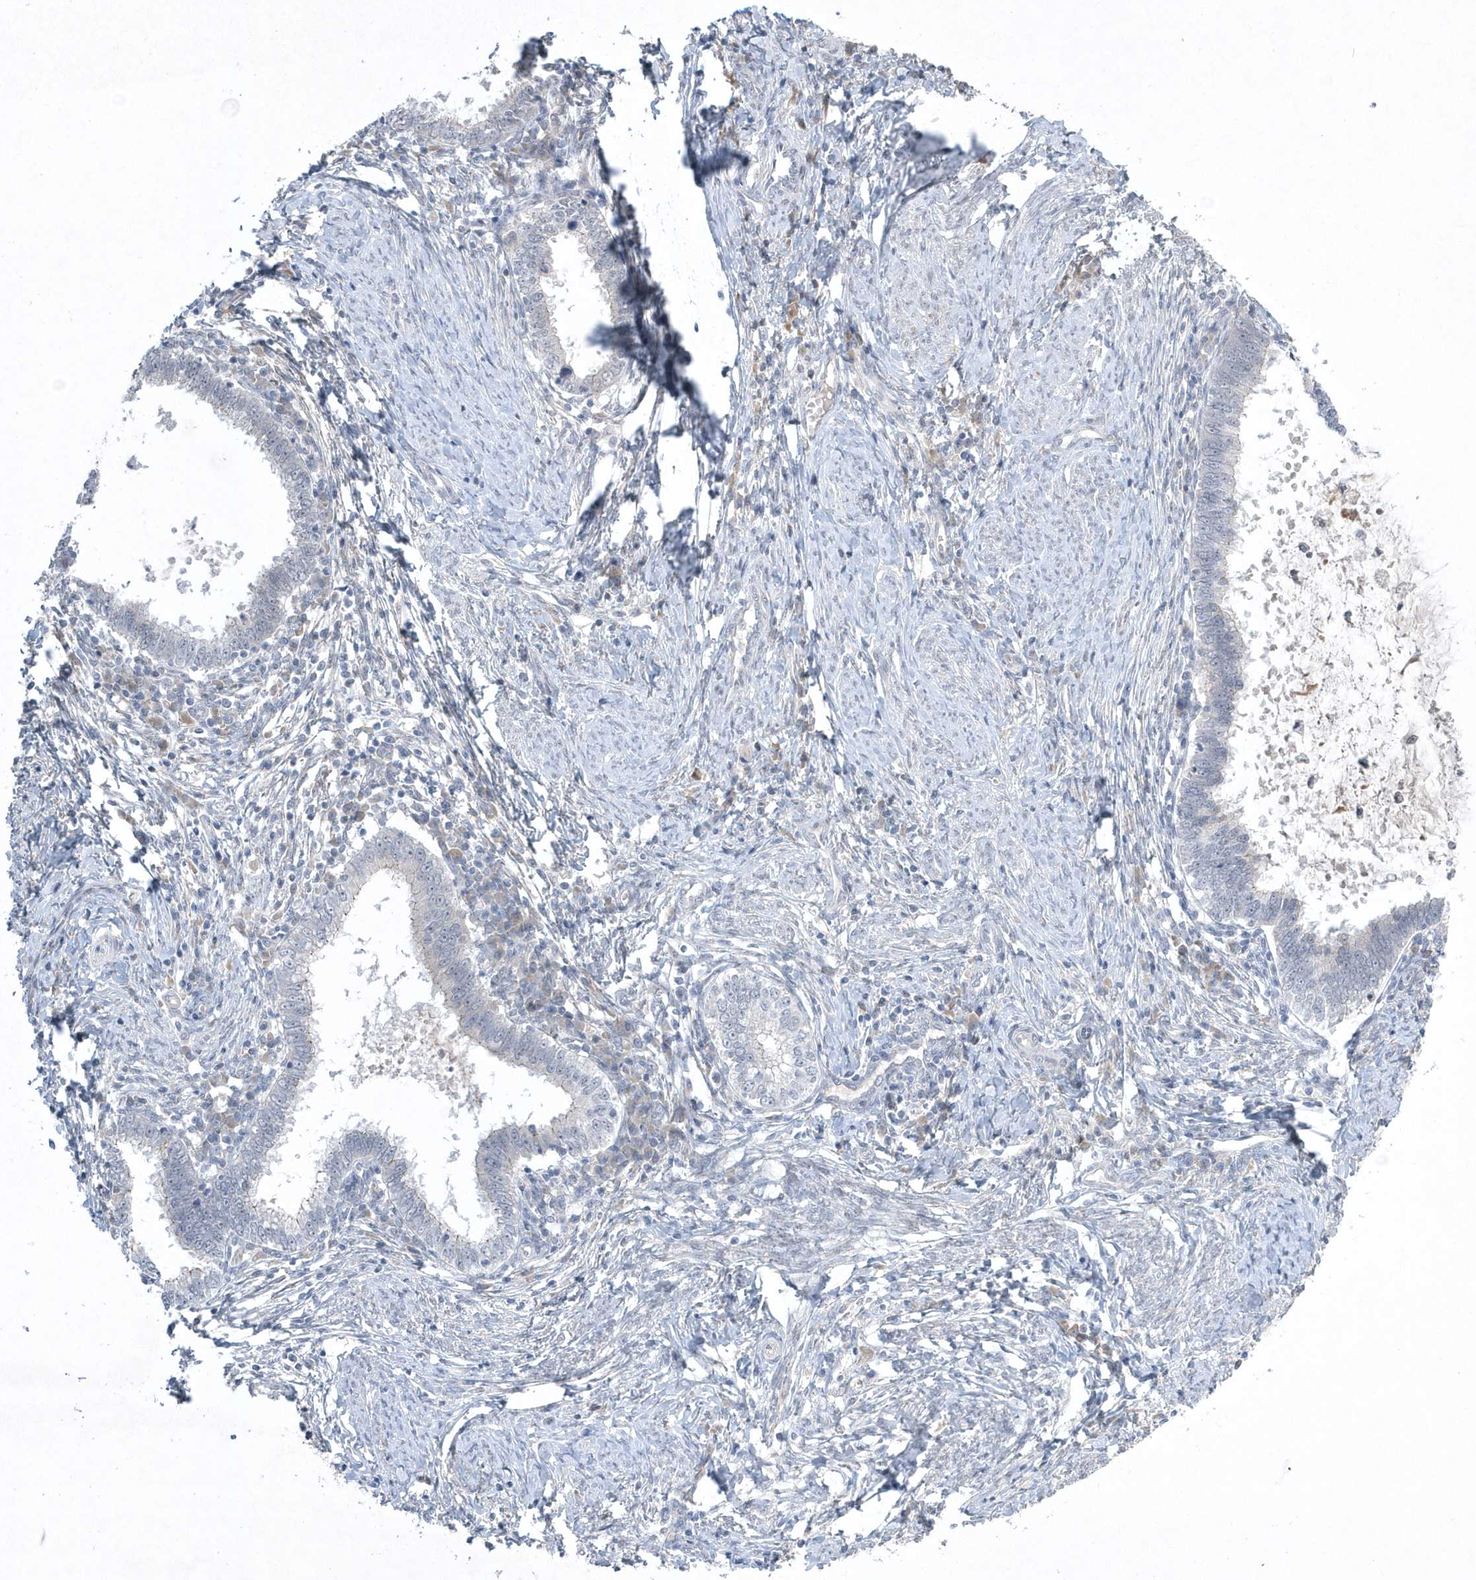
{"staining": {"intensity": "negative", "quantity": "none", "location": "none"}, "tissue": "cervical cancer", "cell_type": "Tumor cells", "image_type": "cancer", "snomed": [{"axis": "morphology", "description": "Adenocarcinoma, NOS"}, {"axis": "topography", "description": "Cervix"}], "caption": "Immunohistochemistry (IHC) histopathology image of neoplastic tissue: human cervical adenocarcinoma stained with DAB demonstrates no significant protein positivity in tumor cells.", "gene": "ZC3H12D", "patient": {"sex": "female", "age": 36}}